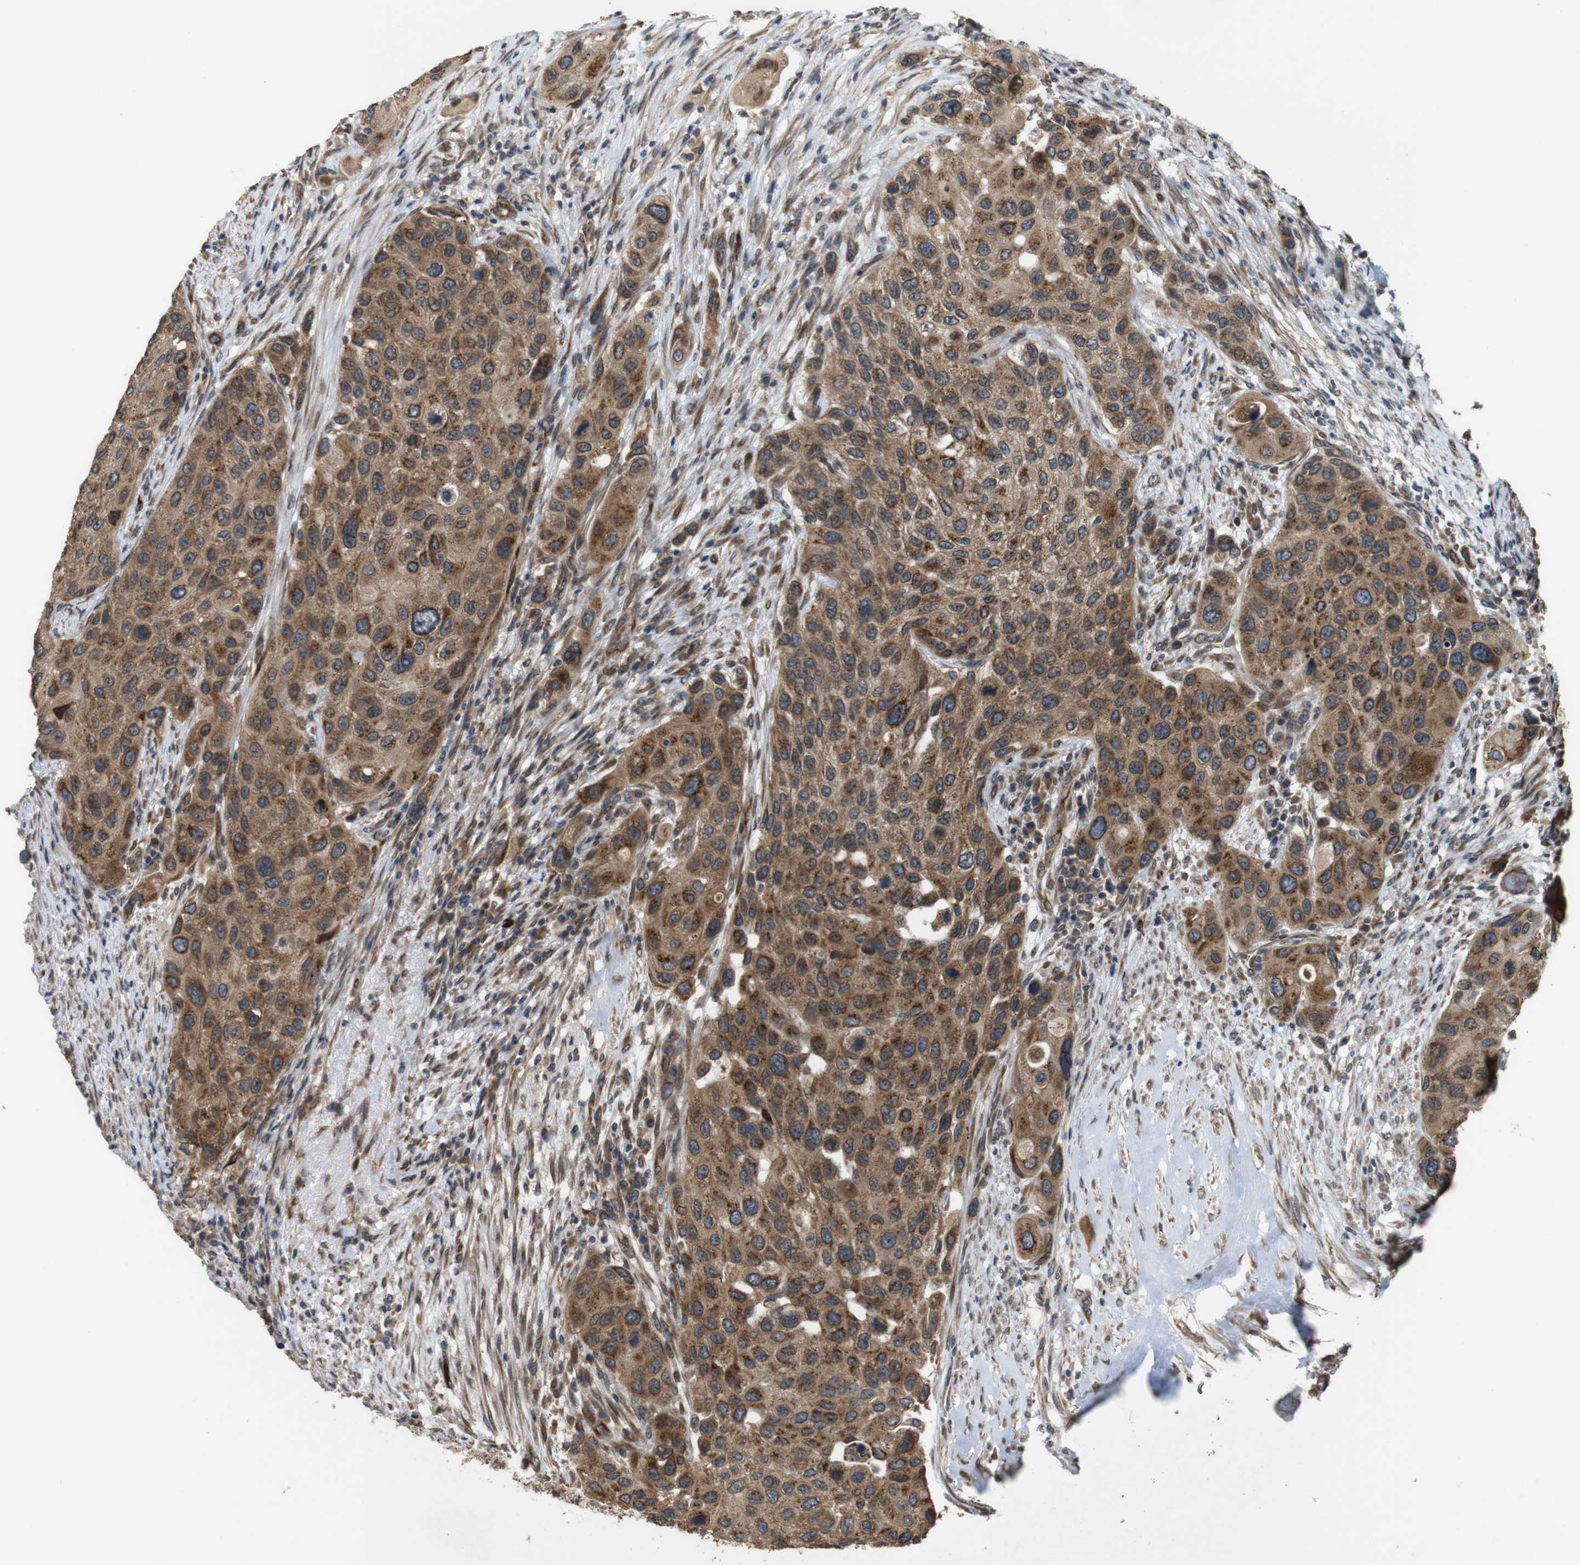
{"staining": {"intensity": "moderate", "quantity": ">75%", "location": "cytoplasmic/membranous"}, "tissue": "urothelial cancer", "cell_type": "Tumor cells", "image_type": "cancer", "snomed": [{"axis": "morphology", "description": "Urothelial carcinoma, High grade"}, {"axis": "topography", "description": "Urinary bladder"}], "caption": "Brown immunohistochemical staining in human high-grade urothelial carcinoma demonstrates moderate cytoplasmic/membranous staining in about >75% of tumor cells.", "gene": "EFCAB14", "patient": {"sex": "female", "age": 56}}